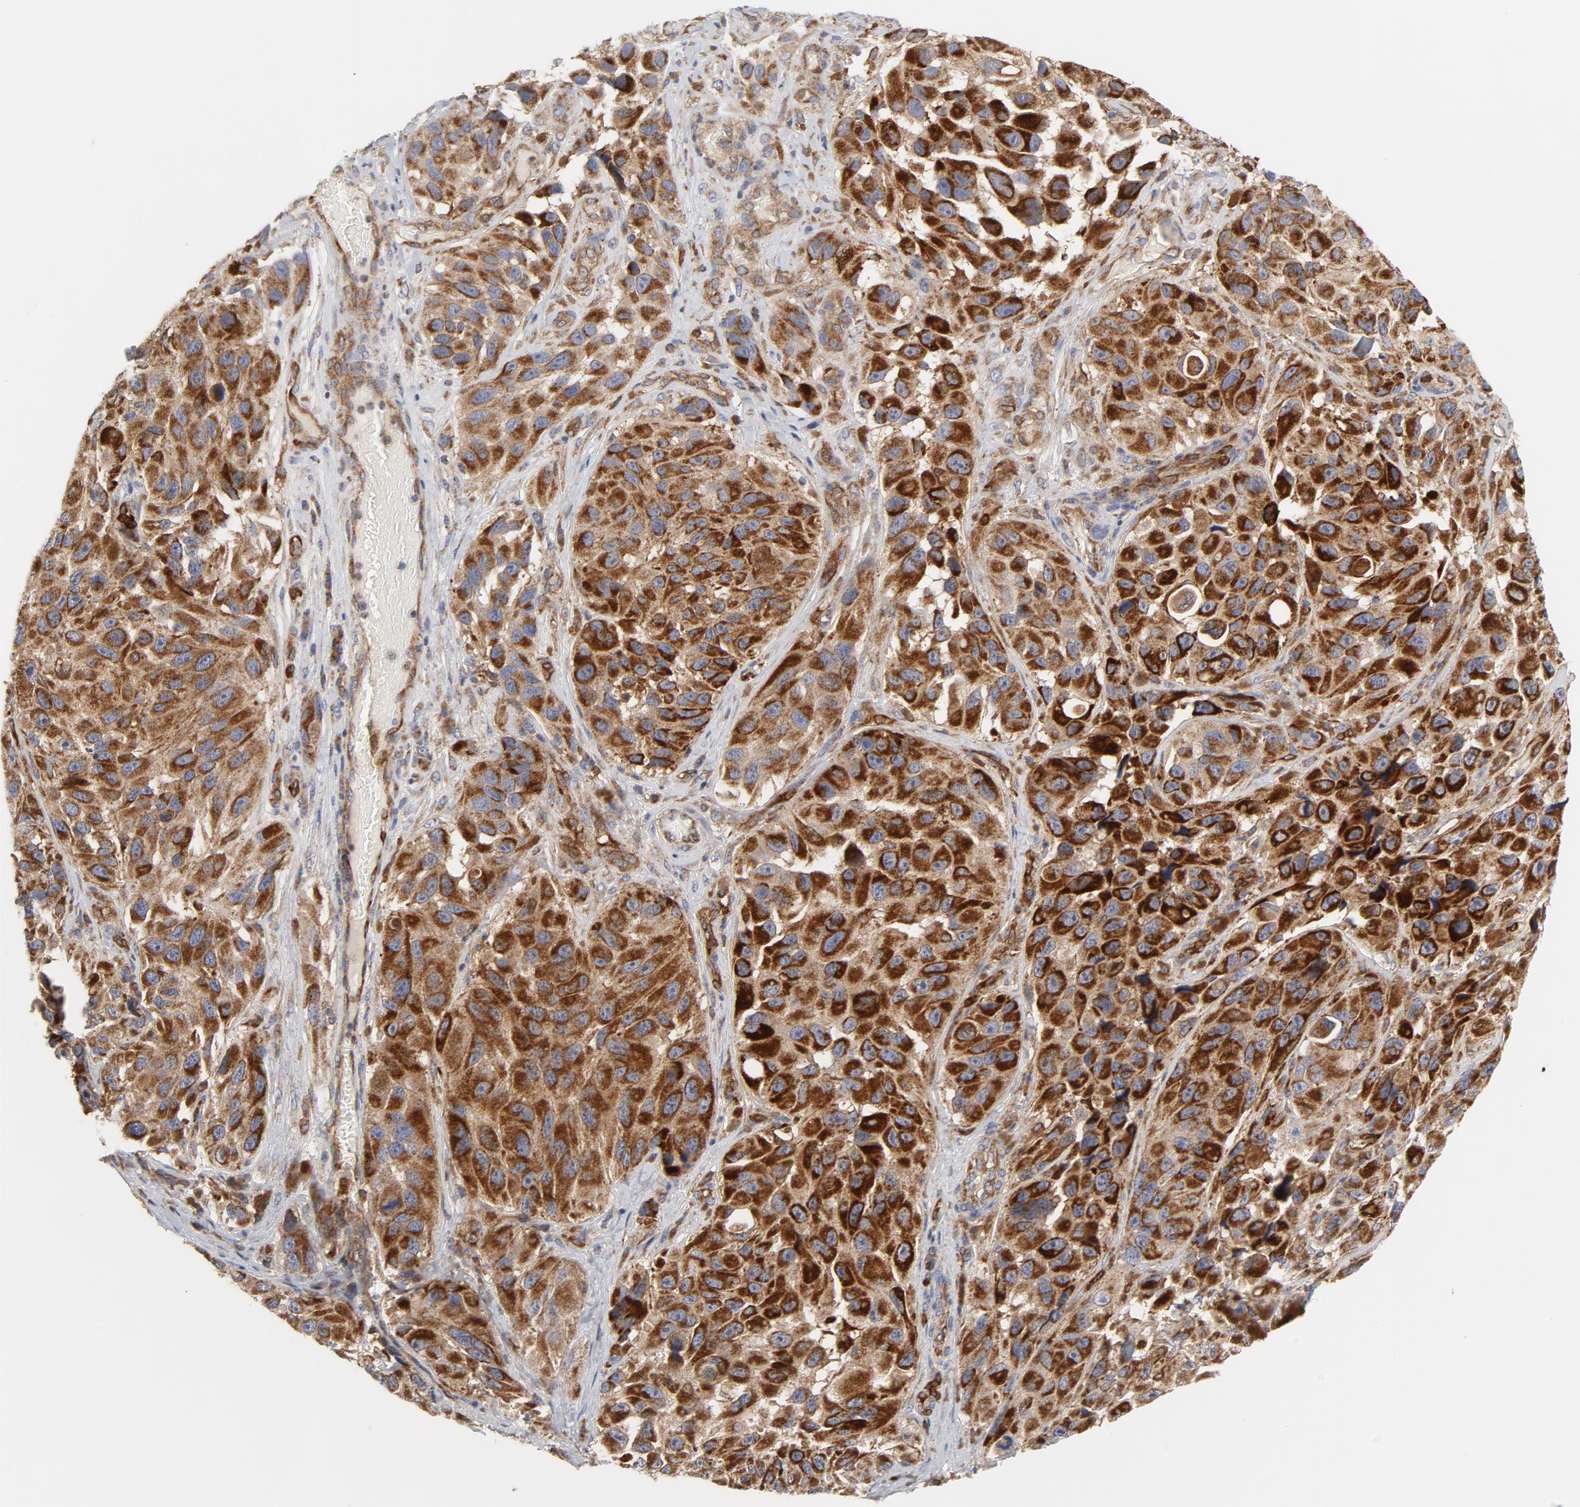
{"staining": {"intensity": "strong", "quantity": ">75%", "location": "cytoplasmic/membranous"}, "tissue": "melanoma", "cell_type": "Tumor cells", "image_type": "cancer", "snomed": [{"axis": "morphology", "description": "Malignant melanoma, NOS"}, {"axis": "topography", "description": "Skin"}], "caption": "The image exhibits a brown stain indicating the presence of a protein in the cytoplasmic/membranous of tumor cells in malignant melanoma.", "gene": "RAPGEF4", "patient": {"sex": "female", "age": 73}}